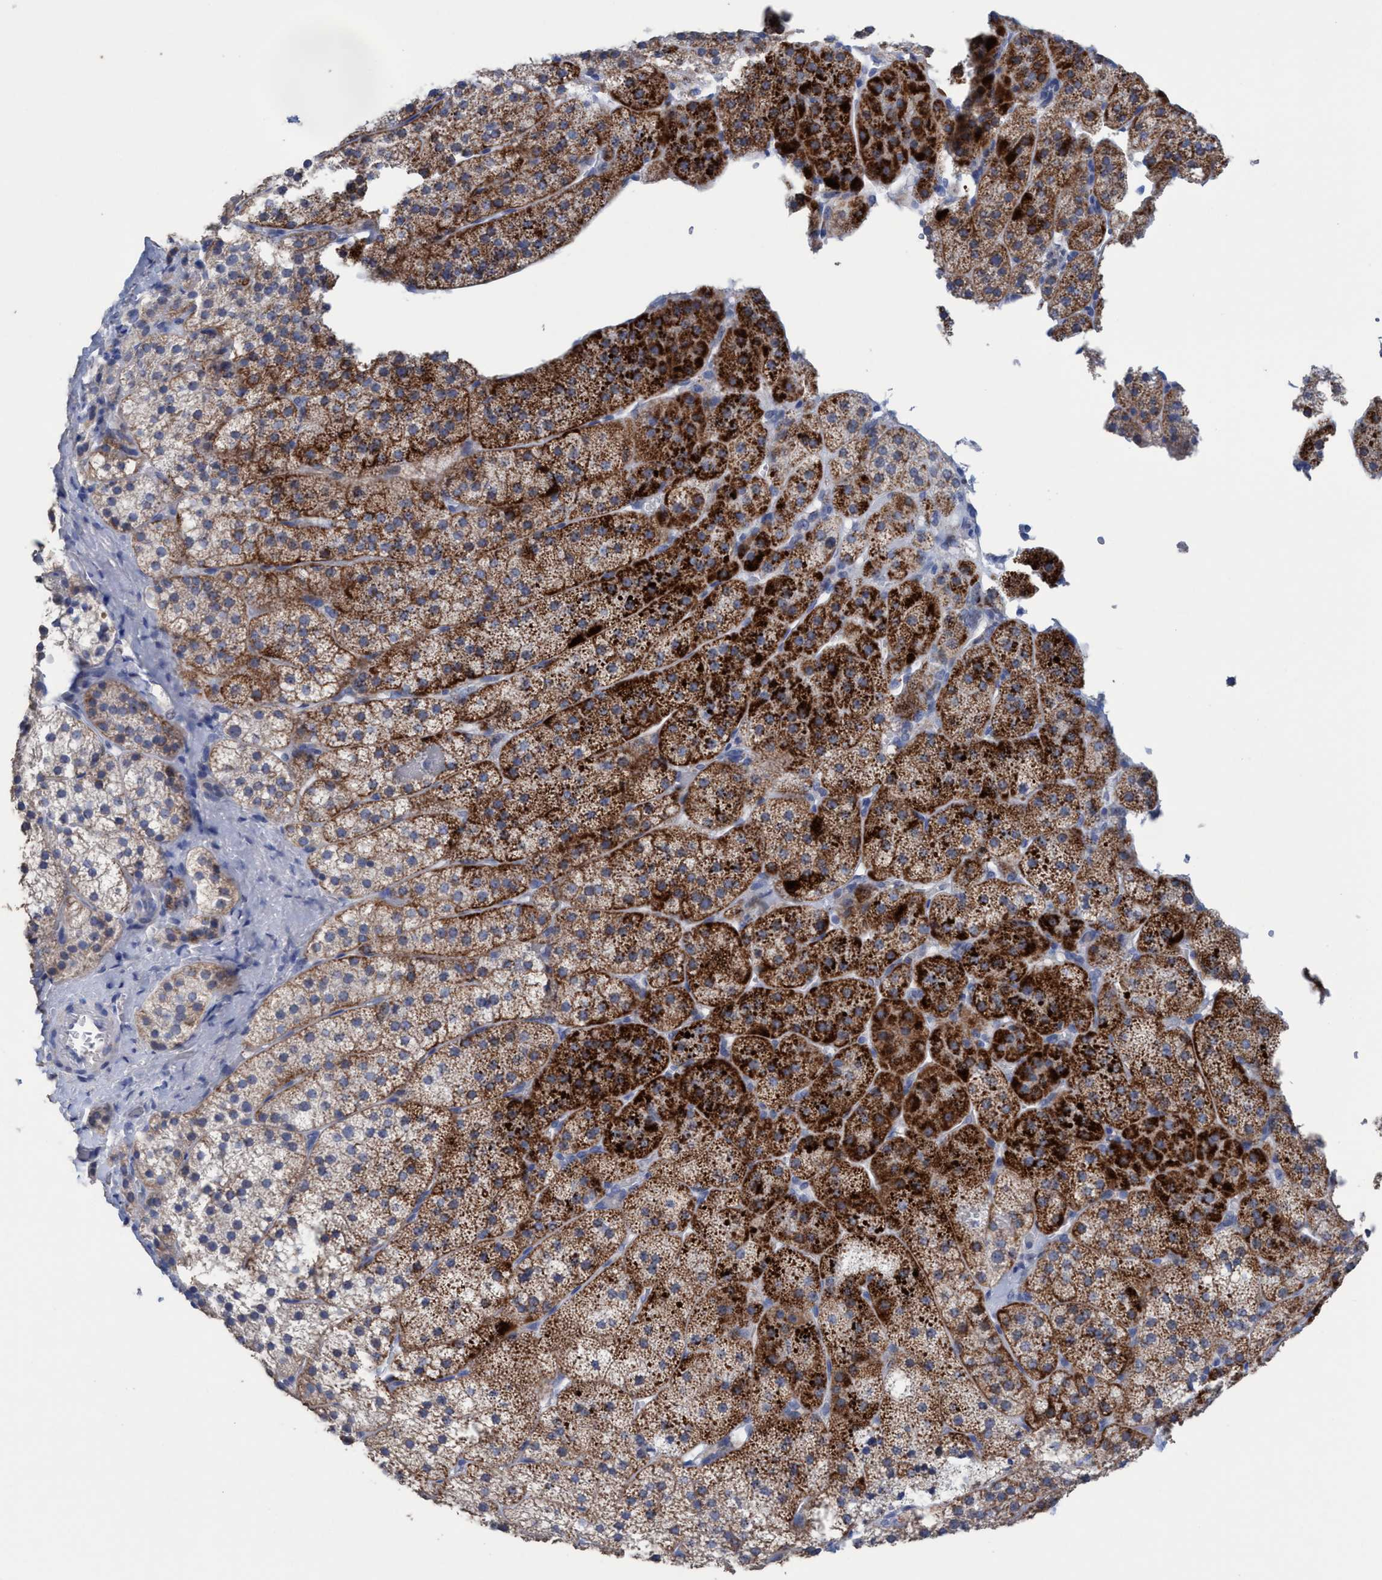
{"staining": {"intensity": "strong", "quantity": ">75%", "location": "cytoplasmic/membranous"}, "tissue": "adrenal gland", "cell_type": "Glandular cells", "image_type": "normal", "snomed": [{"axis": "morphology", "description": "Normal tissue, NOS"}, {"axis": "topography", "description": "Adrenal gland"}], "caption": "This photomicrograph displays unremarkable adrenal gland stained with IHC to label a protein in brown. The cytoplasmic/membranous of glandular cells show strong positivity for the protein. Nuclei are counter-stained blue.", "gene": "RSAD1", "patient": {"sex": "female", "age": 44}}